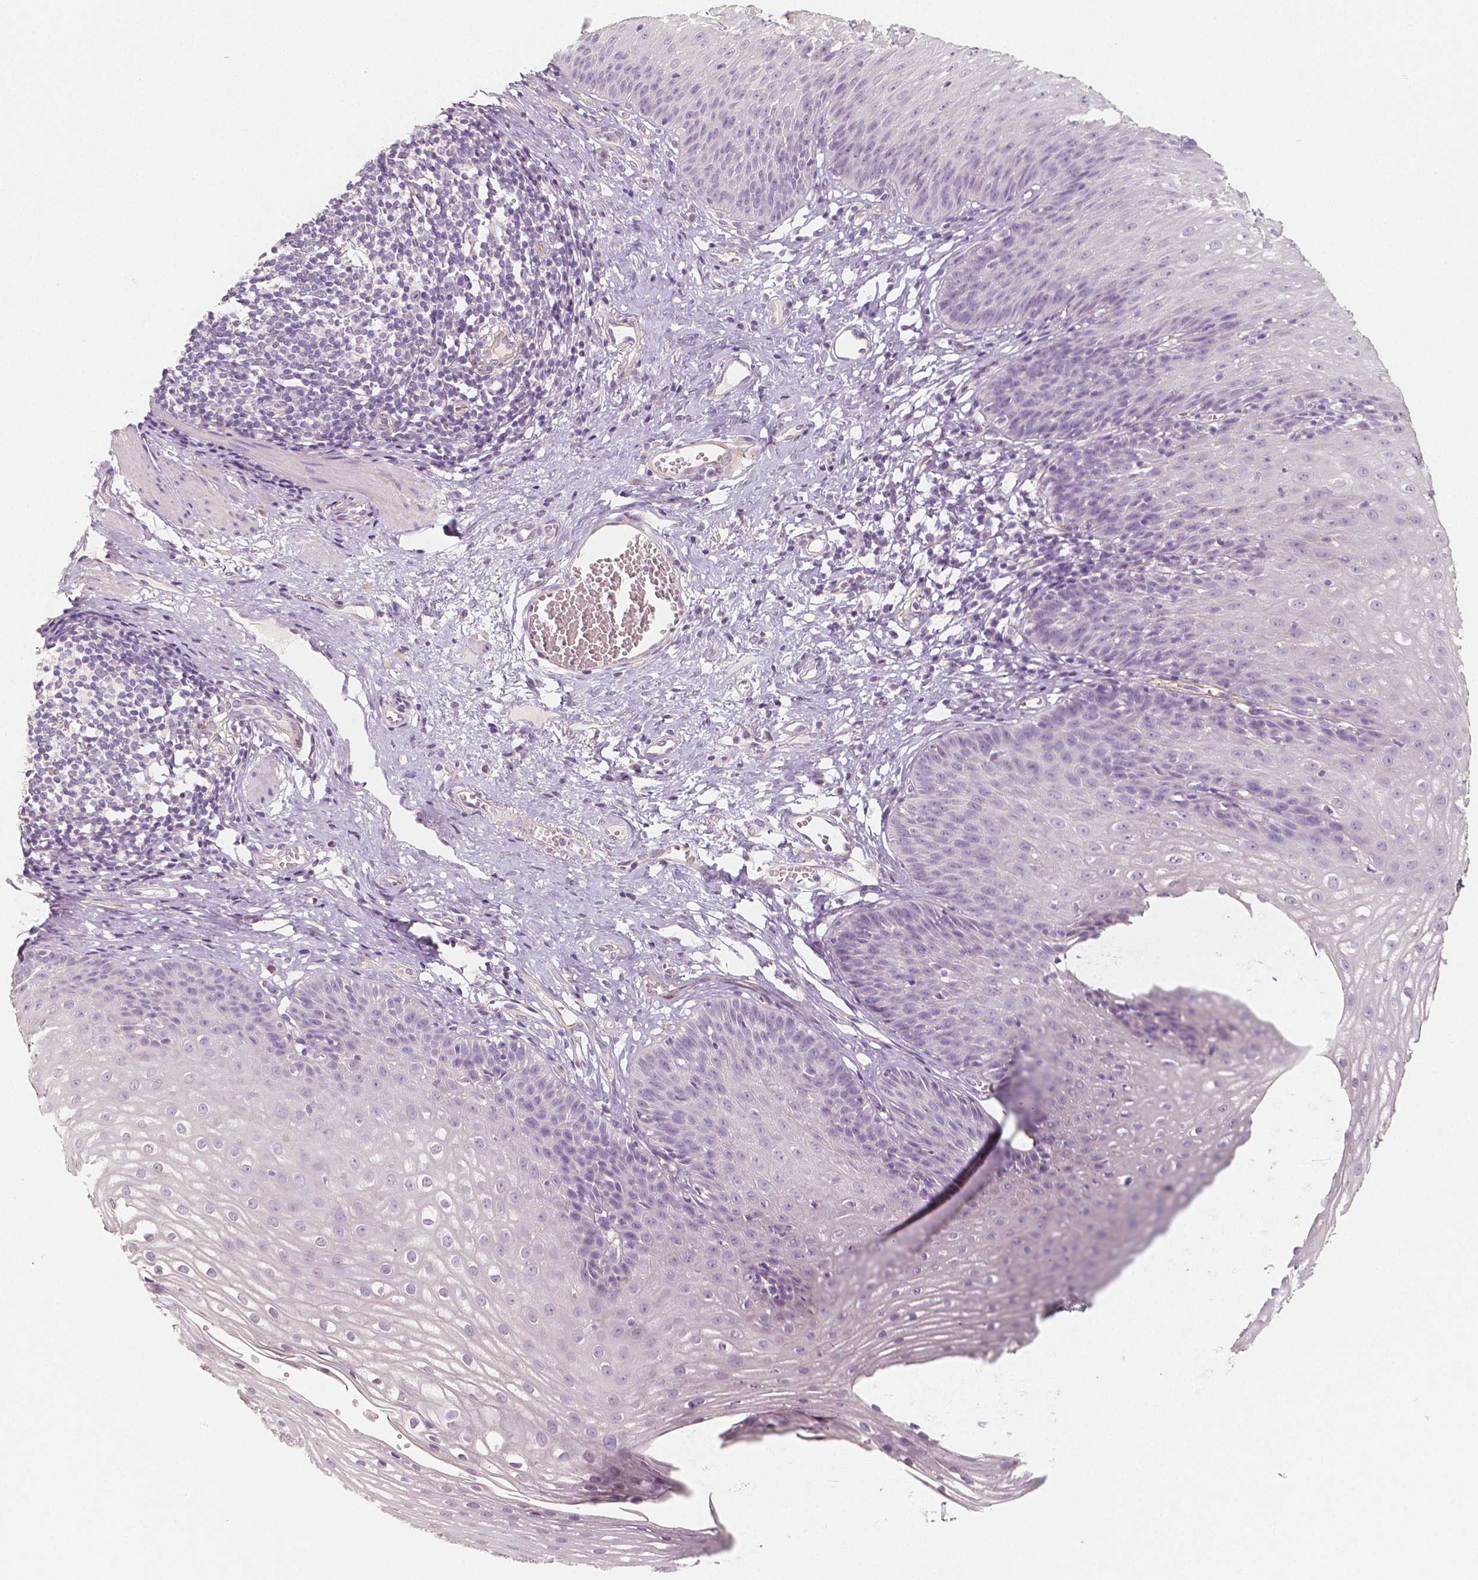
{"staining": {"intensity": "negative", "quantity": "none", "location": "none"}, "tissue": "esophagus", "cell_type": "Squamous epithelial cells", "image_type": "normal", "snomed": [{"axis": "morphology", "description": "Normal tissue, NOS"}, {"axis": "topography", "description": "Esophagus"}], "caption": "An IHC histopathology image of normal esophagus is shown. There is no staining in squamous epithelial cells of esophagus.", "gene": "THY1", "patient": {"sex": "male", "age": 72}}